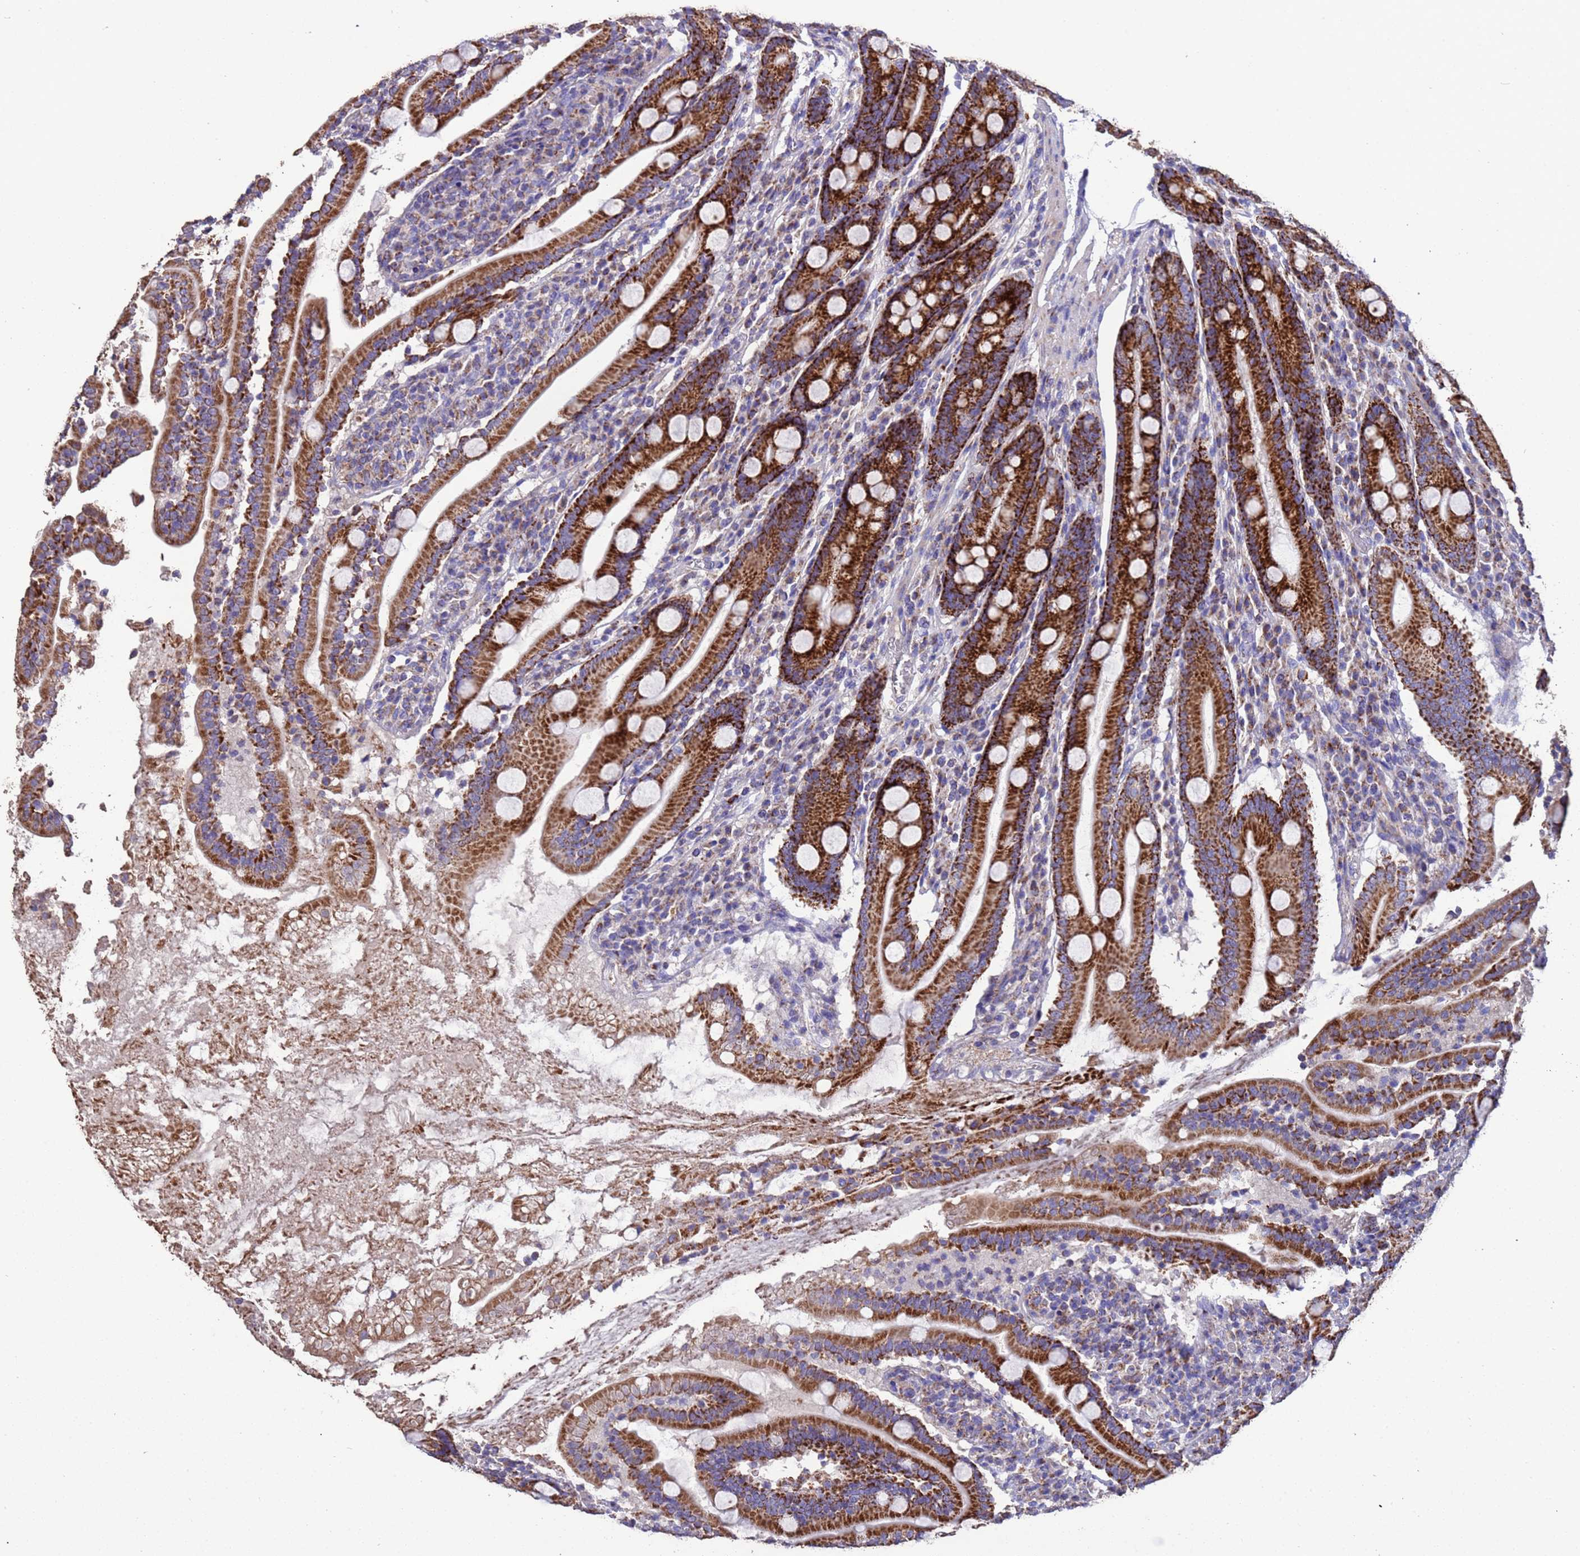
{"staining": {"intensity": "strong", "quantity": ">75%", "location": "cytoplasmic/membranous"}, "tissue": "duodenum", "cell_type": "Glandular cells", "image_type": "normal", "snomed": [{"axis": "morphology", "description": "Normal tissue, NOS"}, {"axis": "topography", "description": "Duodenum"}], "caption": "IHC (DAB (3,3'-diaminobenzidine)) staining of benign duodenum exhibits strong cytoplasmic/membranous protein staining in about >75% of glandular cells.", "gene": "ZNFX1", "patient": {"sex": "male", "age": 35}}